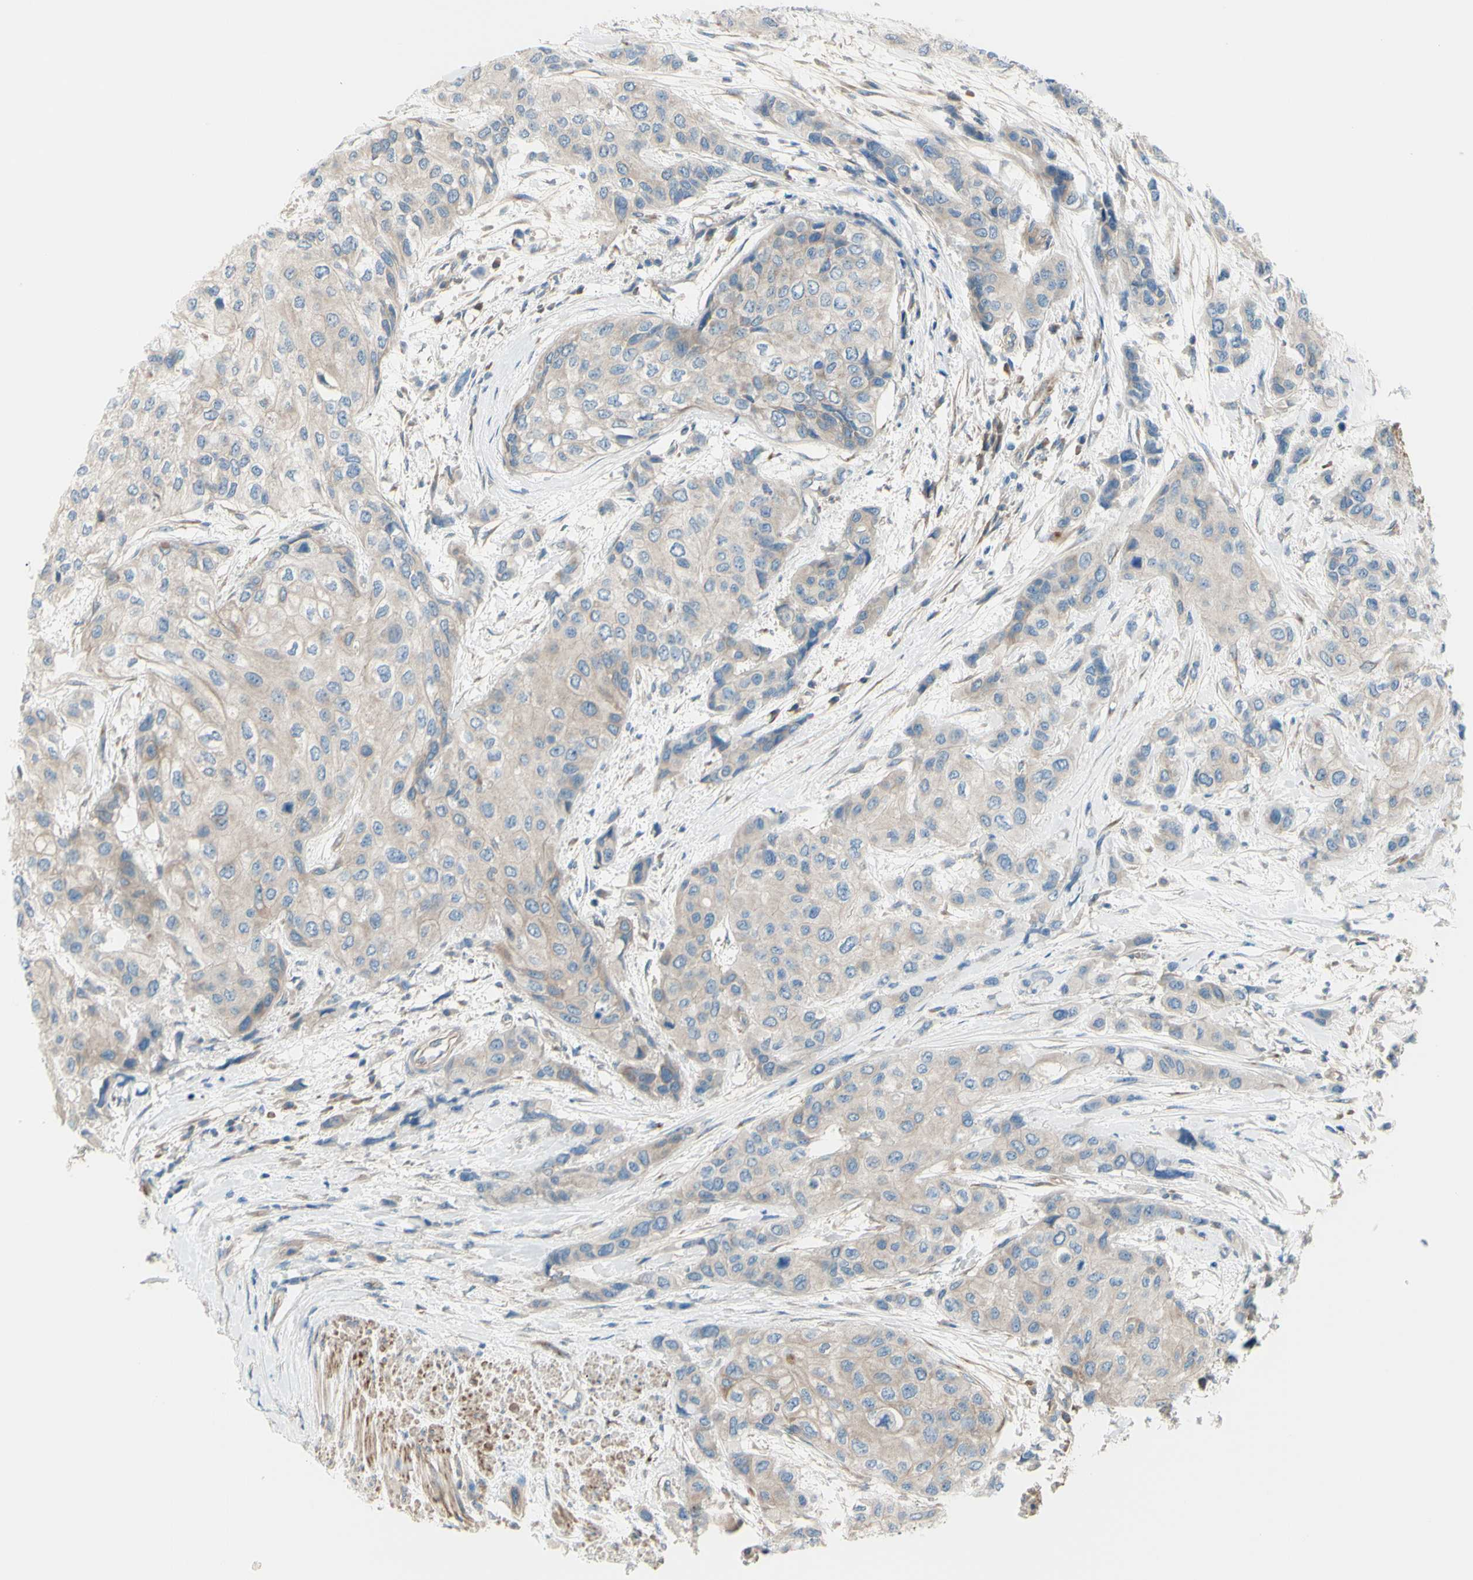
{"staining": {"intensity": "weak", "quantity": ">75%", "location": "cytoplasmic/membranous"}, "tissue": "urothelial cancer", "cell_type": "Tumor cells", "image_type": "cancer", "snomed": [{"axis": "morphology", "description": "Urothelial carcinoma, High grade"}, {"axis": "topography", "description": "Urinary bladder"}], "caption": "DAB (3,3'-diaminobenzidine) immunohistochemical staining of human high-grade urothelial carcinoma shows weak cytoplasmic/membranous protein staining in approximately >75% of tumor cells. The staining is performed using DAB (3,3'-diaminobenzidine) brown chromogen to label protein expression. The nuclei are counter-stained blue using hematoxylin.", "gene": "PCDHGA2", "patient": {"sex": "female", "age": 56}}